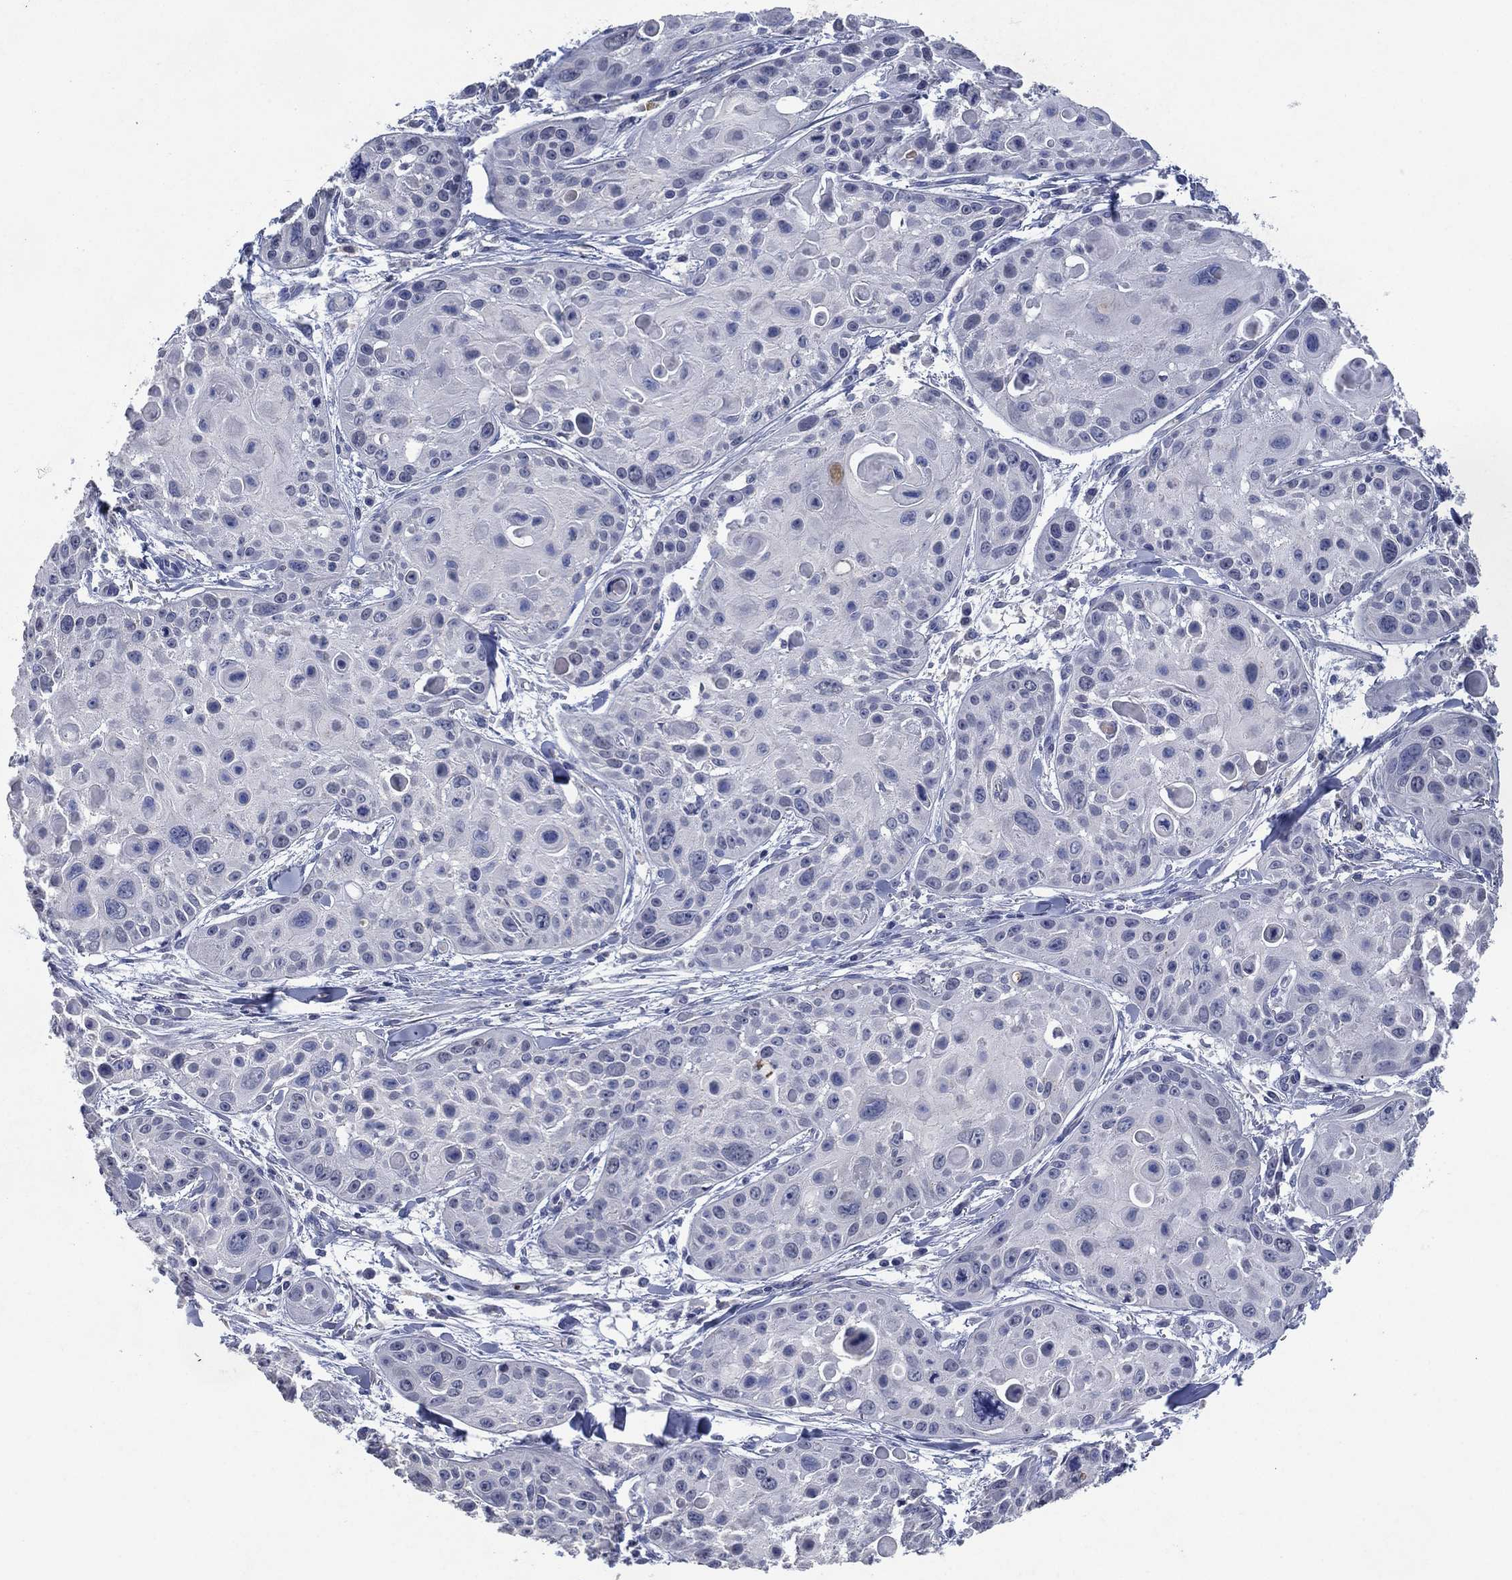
{"staining": {"intensity": "negative", "quantity": "none", "location": "none"}, "tissue": "skin cancer", "cell_type": "Tumor cells", "image_type": "cancer", "snomed": [{"axis": "morphology", "description": "Squamous cell carcinoma, NOS"}, {"axis": "topography", "description": "Skin"}, {"axis": "topography", "description": "Anal"}], "caption": "This micrograph is of squamous cell carcinoma (skin) stained with IHC to label a protein in brown with the nuclei are counter-stained blue. There is no expression in tumor cells.", "gene": "FSCN2", "patient": {"sex": "female", "age": 75}}